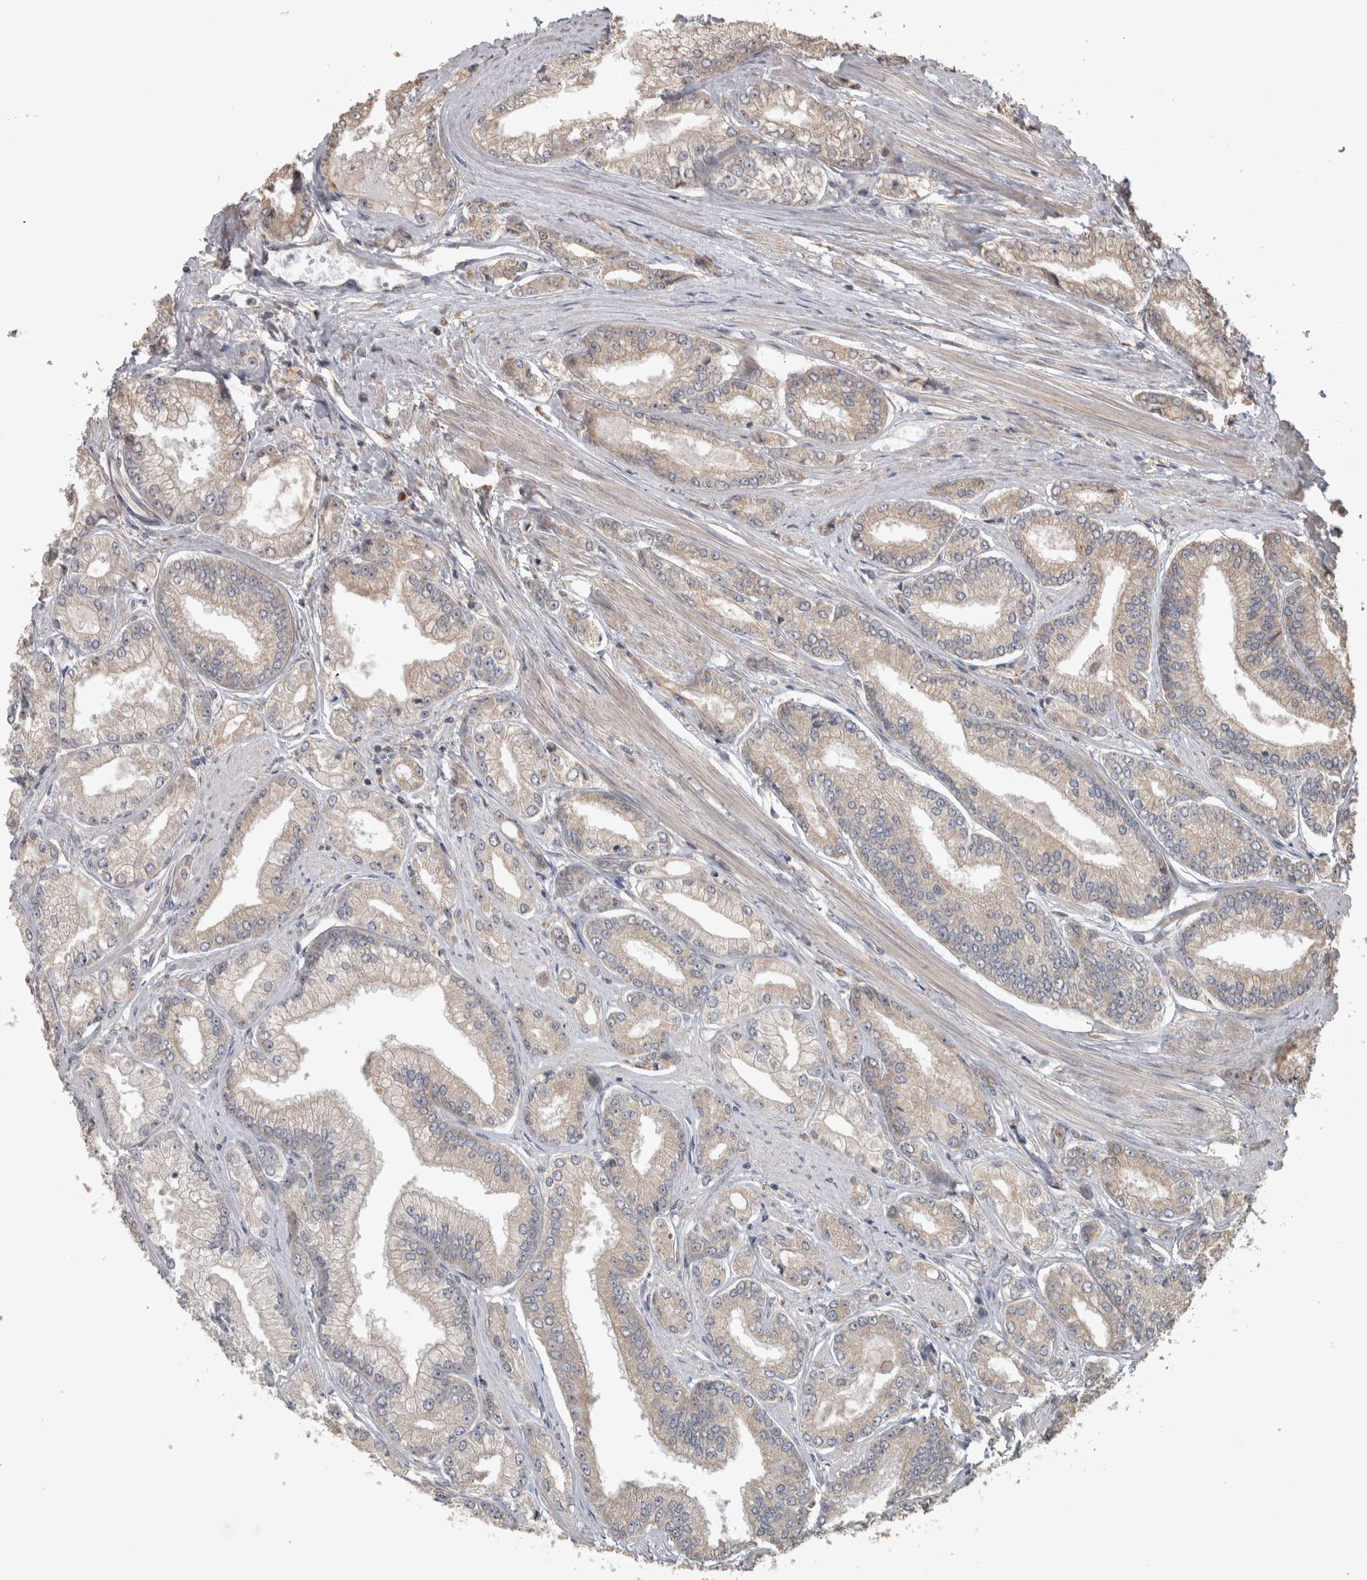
{"staining": {"intensity": "negative", "quantity": "none", "location": "none"}, "tissue": "prostate cancer", "cell_type": "Tumor cells", "image_type": "cancer", "snomed": [{"axis": "morphology", "description": "Adenocarcinoma, Low grade"}, {"axis": "topography", "description": "Prostate"}], "caption": "This histopathology image is of prostate cancer (low-grade adenocarcinoma) stained with IHC to label a protein in brown with the nuclei are counter-stained blue. There is no positivity in tumor cells.", "gene": "TBCE", "patient": {"sex": "male", "age": 52}}